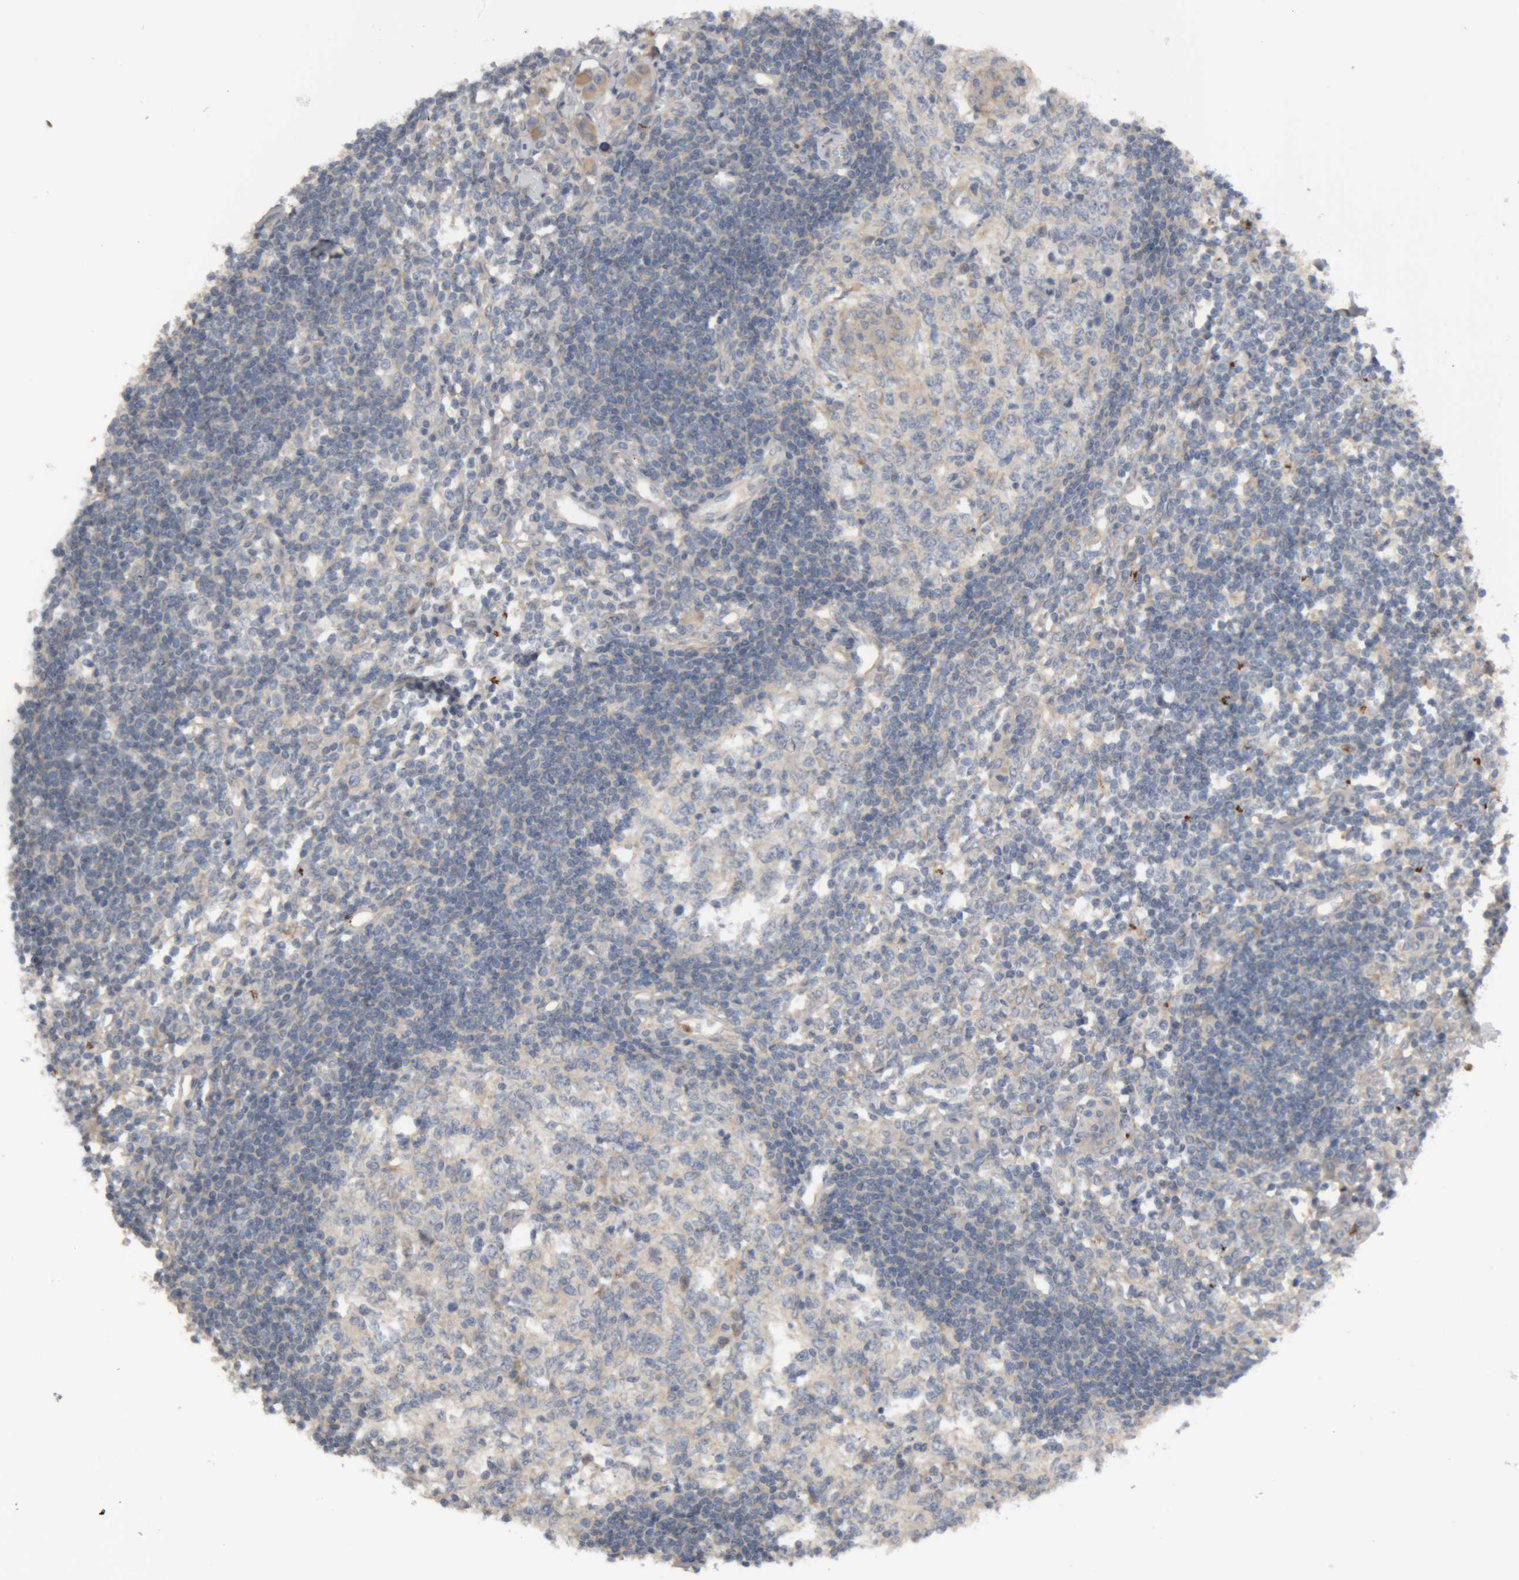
{"staining": {"intensity": "negative", "quantity": "none", "location": "none"}, "tissue": "lymph node", "cell_type": "Germinal center cells", "image_type": "normal", "snomed": [{"axis": "morphology", "description": "Normal tissue, NOS"}, {"axis": "morphology", "description": "Malignant melanoma, Metastatic site"}, {"axis": "topography", "description": "Lymph node"}], "caption": "Germinal center cells show no significant expression in unremarkable lymph node. (DAB immunohistochemistry (IHC), high magnification).", "gene": "TMED7", "patient": {"sex": "male", "age": 41}}